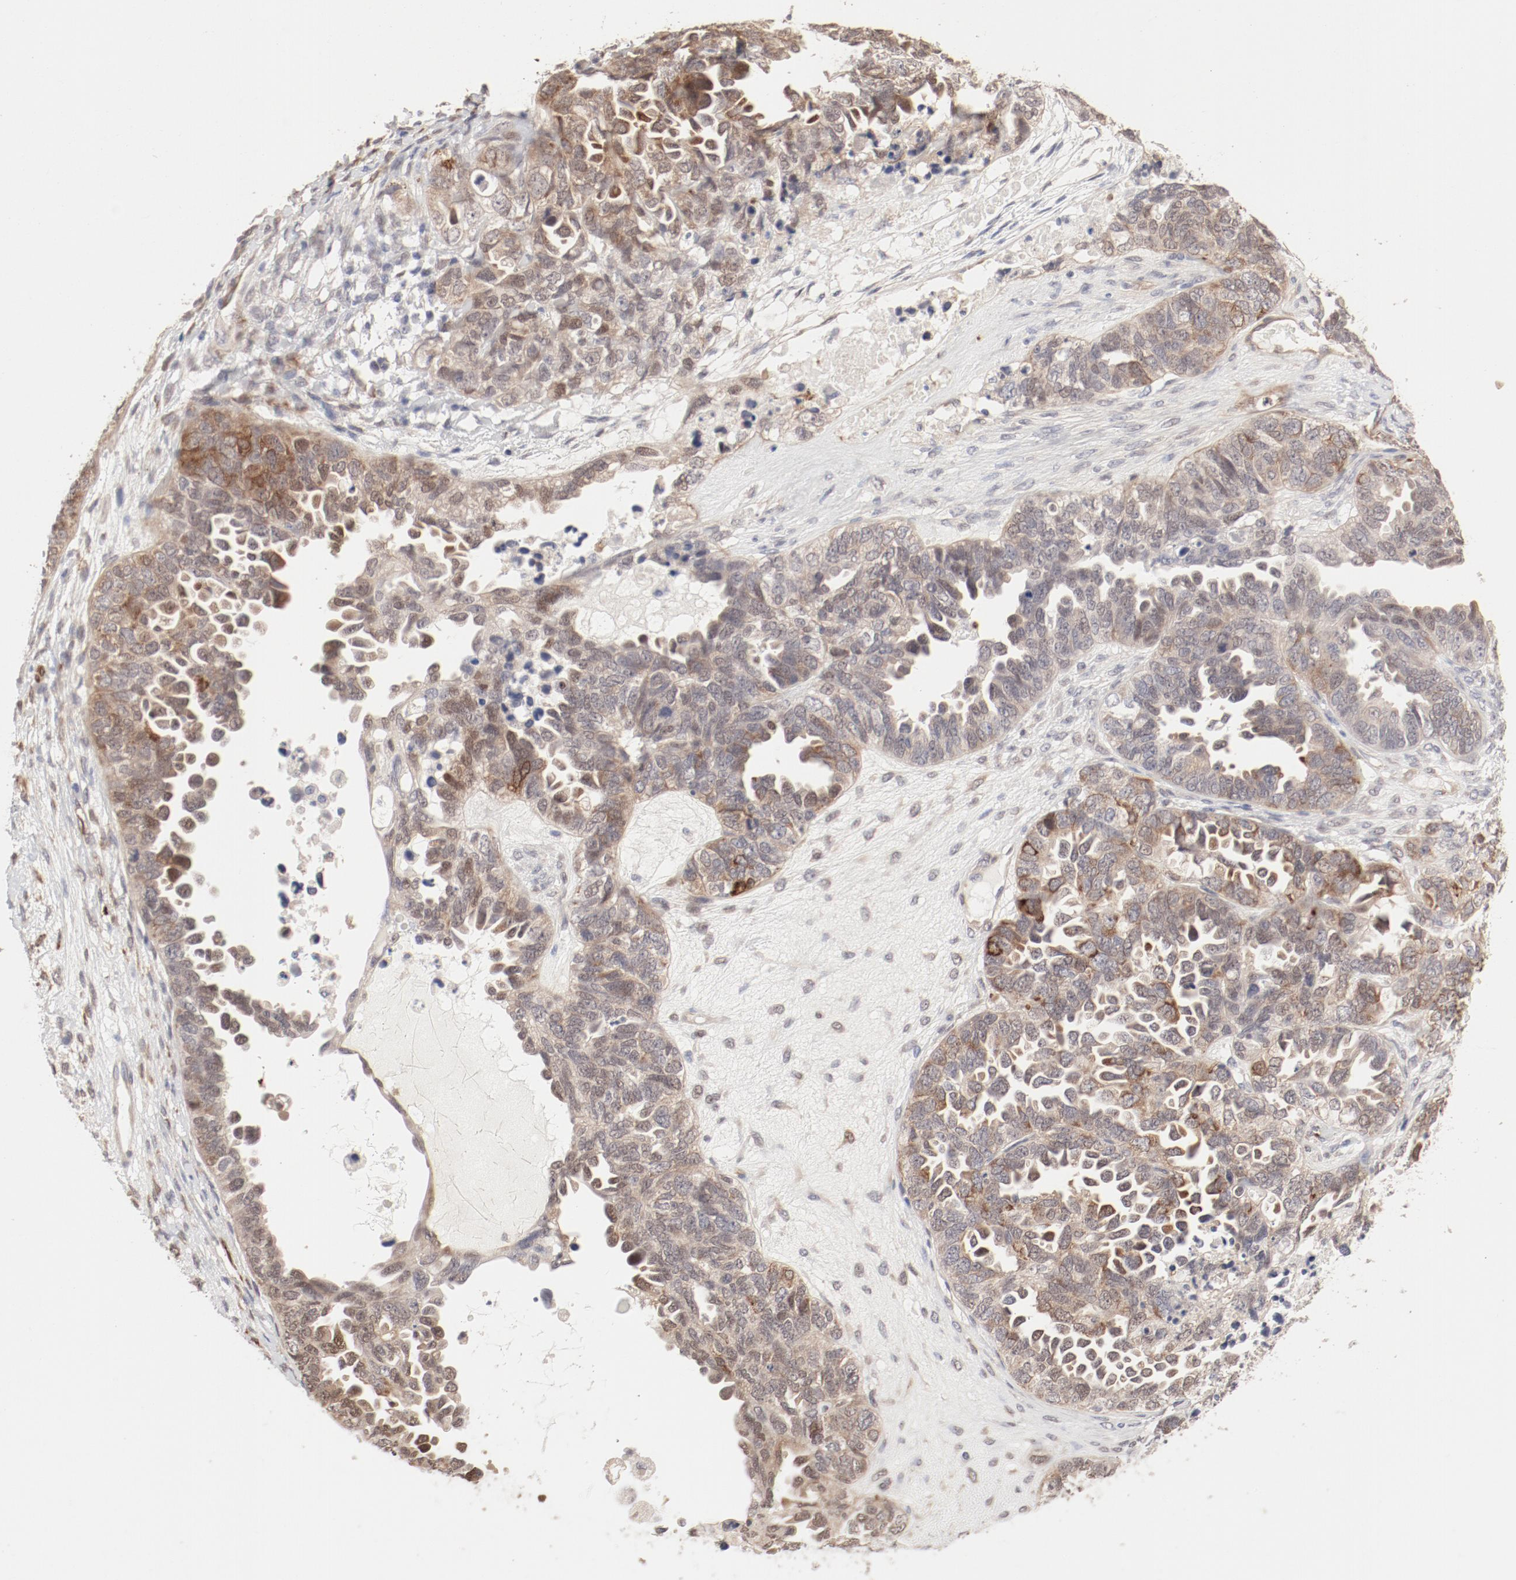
{"staining": {"intensity": "weak", "quantity": "<25%", "location": "cytoplasmic/membranous"}, "tissue": "ovarian cancer", "cell_type": "Tumor cells", "image_type": "cancer", "snomed": [{"axis": "morphology", "description": "Cystadenocarcinoma, serous, NOS"}, {"axis": "topography", "description": "Ovary"}], "caption": "Tumor cells are negative for brown protein staining in ovarian cancer.", "gene": "MAGED4", "patient": {"sex": "female", "age": 82}}